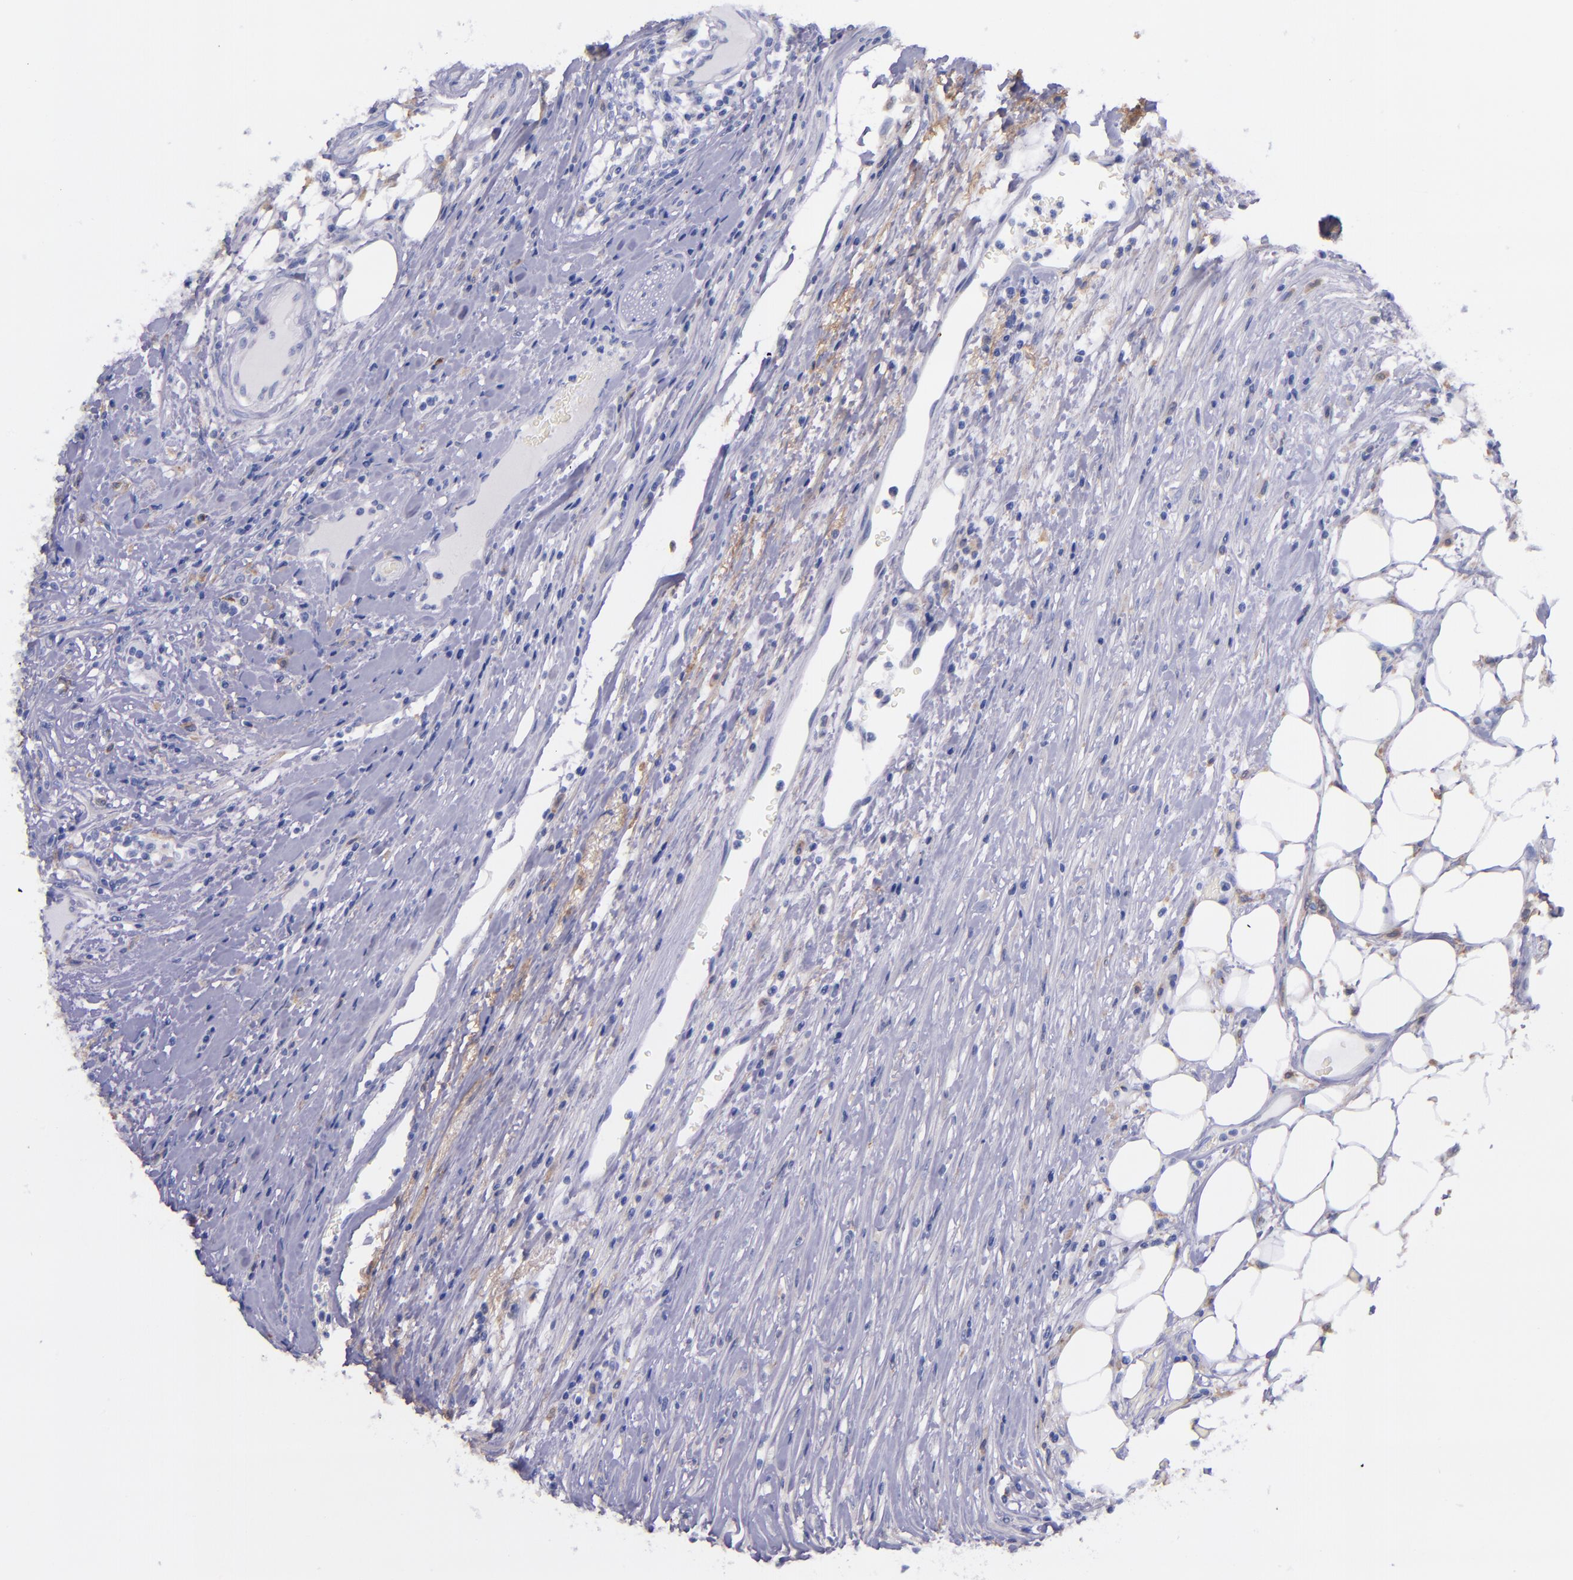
{"staining": {"intensity": "negative", "quantity": "none", "location": "none"}, "tissue": "colorectal cancer", "cell_type": "Tumor cells", "image_type": "cancer", "snomed": [{"axis": "morphology", "description": "Adenocarcinoma, NOS"}, {"axis": "topography", "description": "Colon"}], "caption": "There is no significant positivity in tumor cells of colorectal adenocarcinoma.", "gene": "IVL", "patient": {"sex": "female", "age": 53}}